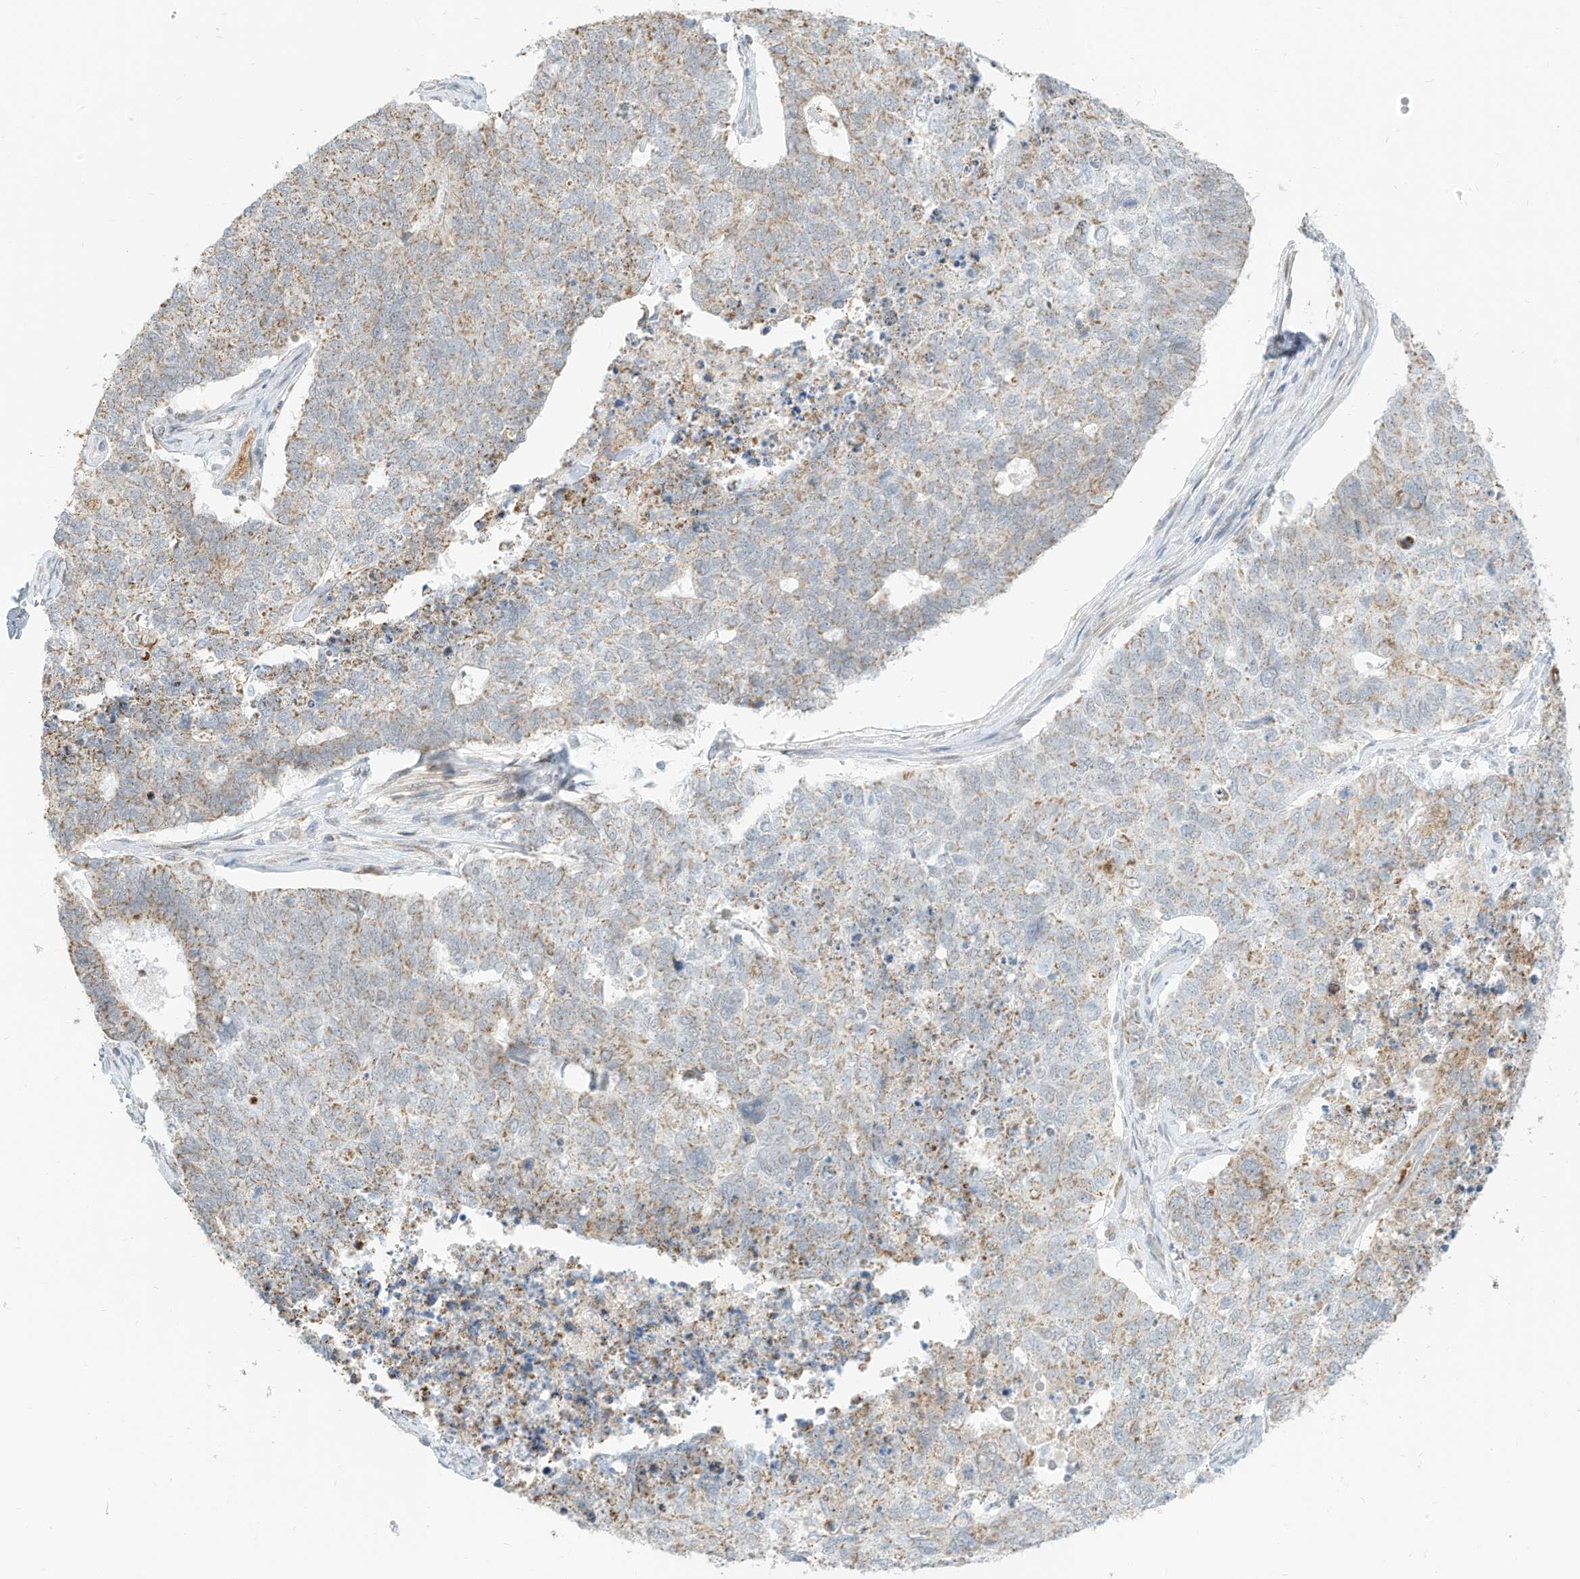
{"staining": {"intensity": "moderate", "quantity": "<25%", "location": "cytoplasmic/membranous"}, "tissue": "cervical cancer", "cell_type": "Tumor cells", "image_type": "cancer", "snomed": [{"axis": "morphology", "description": "Squamous cell carcinoma, NOS"}, {"axis": "topography", "description": "Cervix"}], "caption": "Immunohistochemical staining of cervical squamous cell carcinoma displays low levels of moderate cytoplasmic/membranous protein staining in about <25% of tumor cells.", "gene": "MTUS2", "patient": {"sex": "female", "age": 63}}